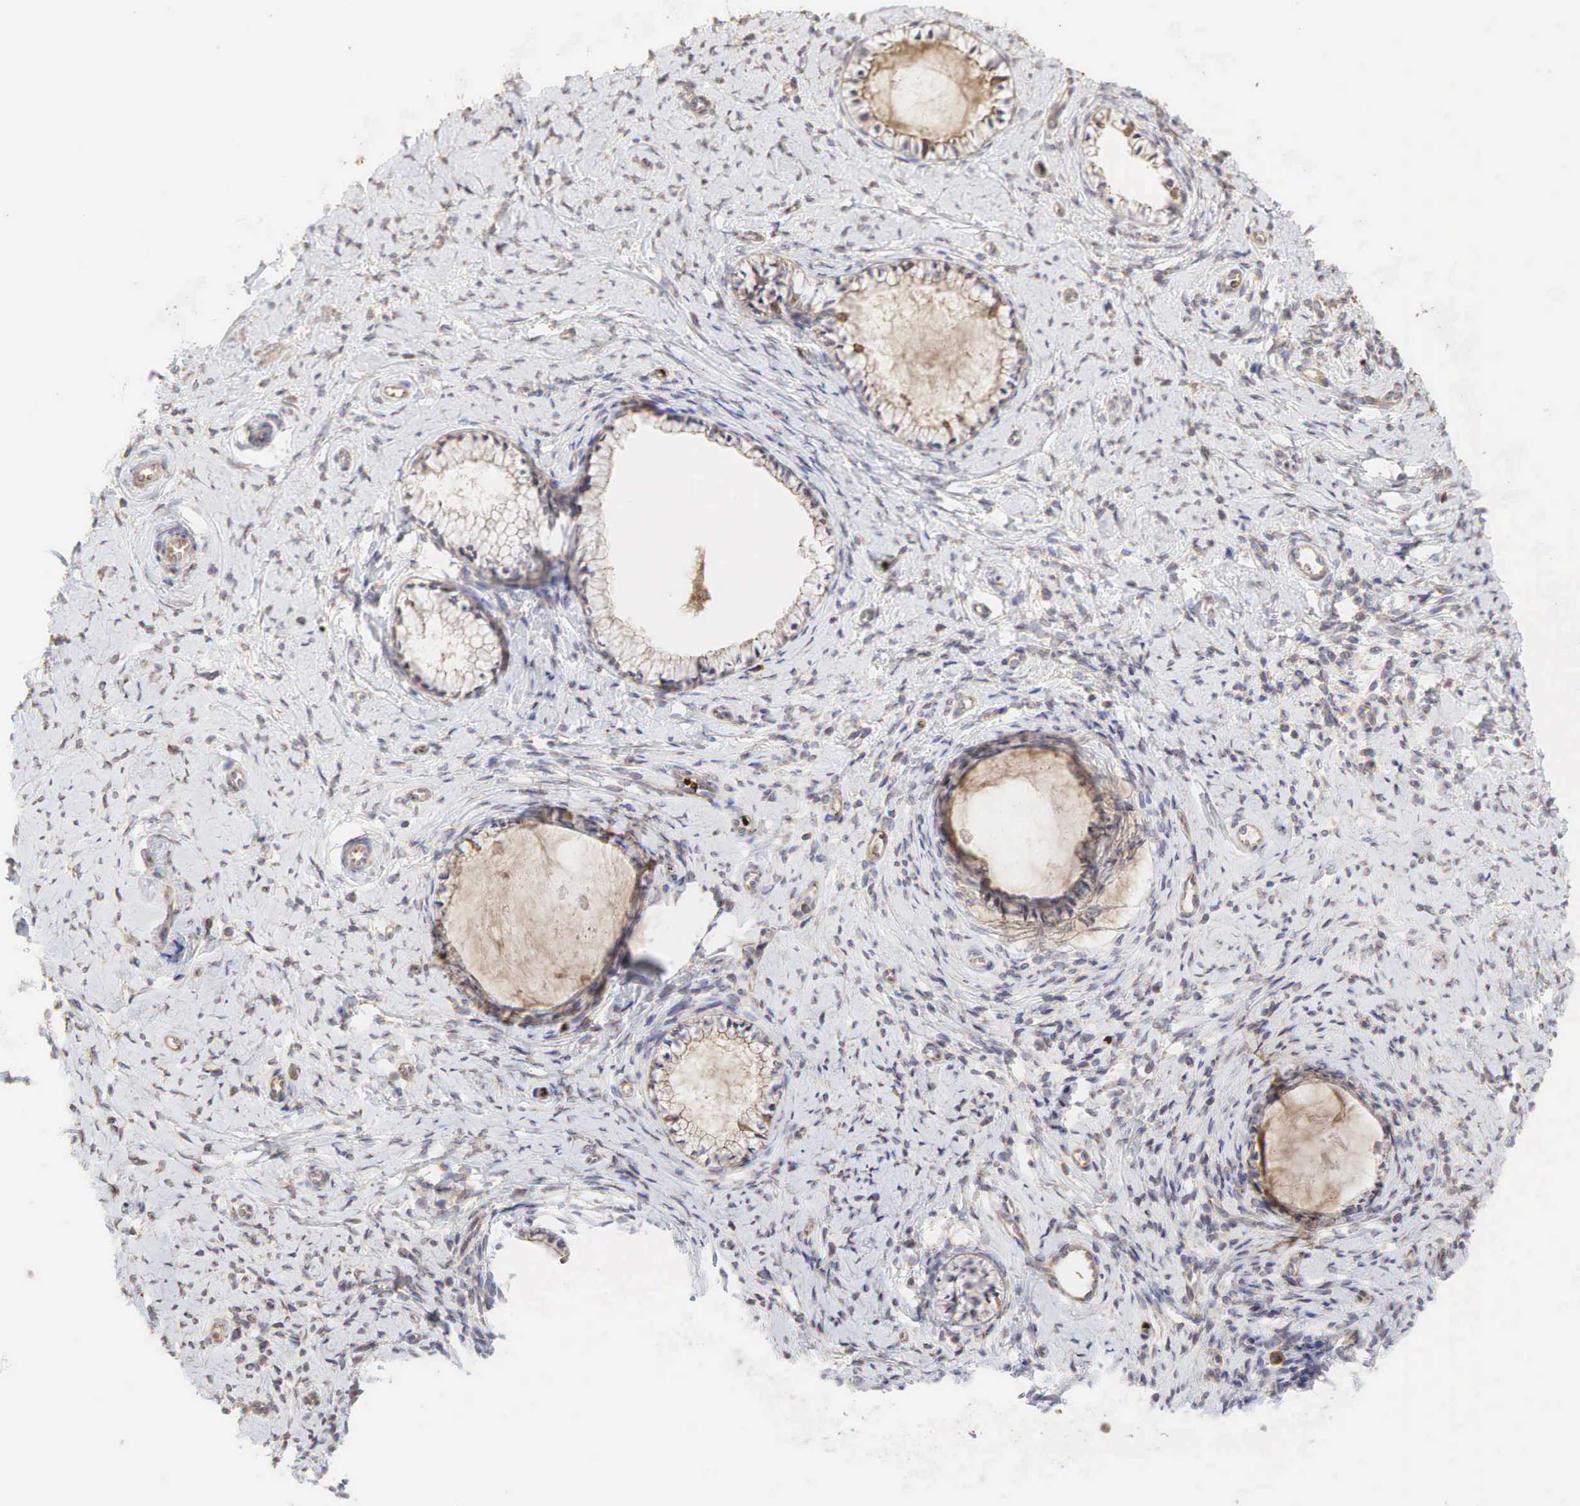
{"staining": {"intensity": "weak", "quantity": ">75%", "location": "cytoplasmic/membranous"}, "tissue": "cervix", "cell_type": "Glandular cells", "image_type": "normal", "snomed": [{"axis": "morphology", "description": "Normal tissue, NOS"}, {"axis": "topography", "description": "Cervix"}], "caption": "Immunohistochemistry (IHC) histopathology image of unremarkable human cervix stained for a protein (brown), which reveals low levels of weak cytoplasmic/membranous positivity in about >75% of glandular cells.", "gene": "PABPC5", "patient": {"sex": "female", "age": 70}}